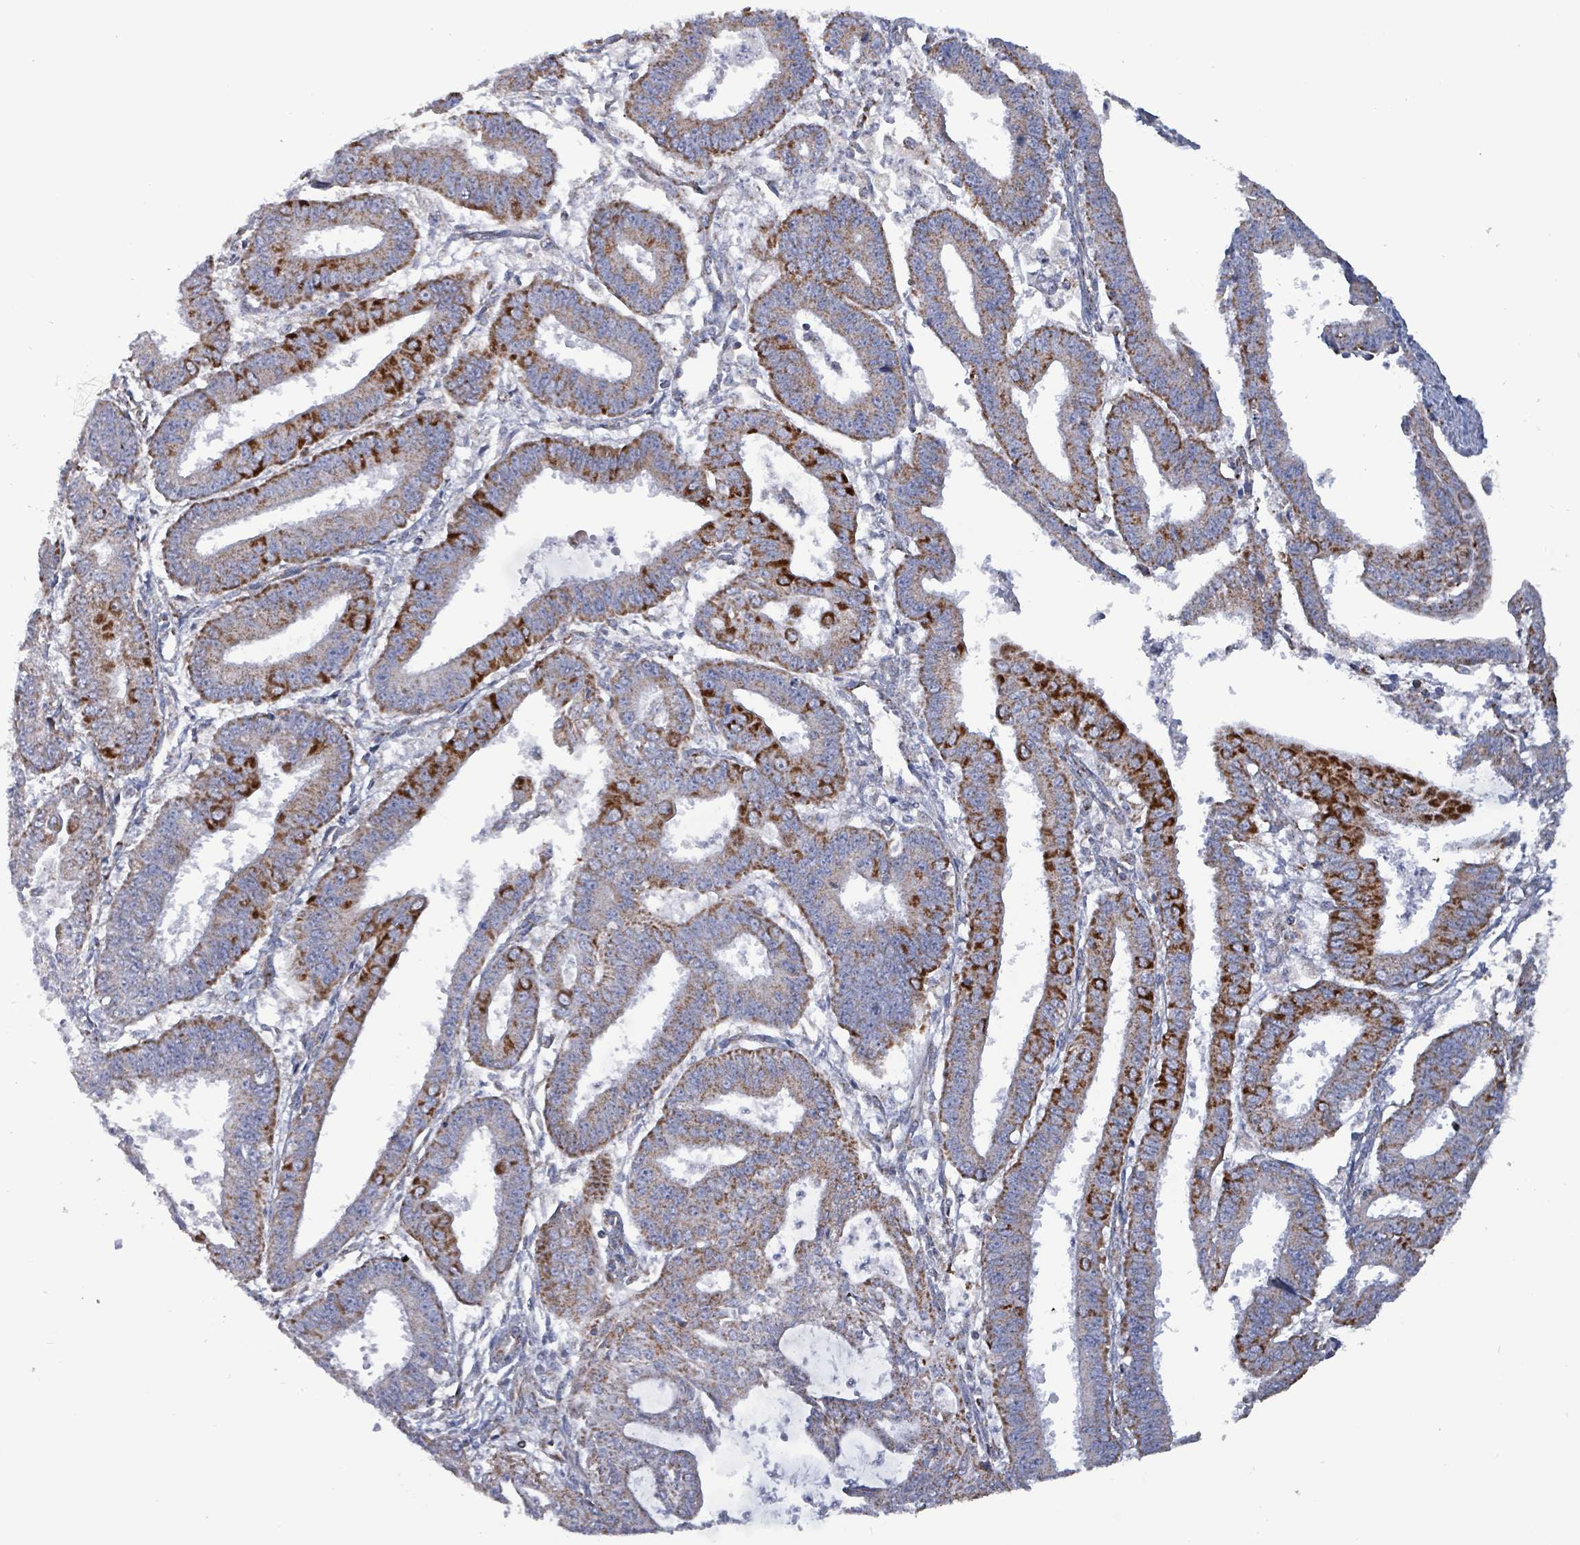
{"staining": {"intensity": "strong", "quantity": "25%-75%", "location": "cytoplasmic/membranous"}, "tissue": "endometrial cancer", "cell_type": "Tumor cells", "image_type": "cancer", "snomed": [{"axis": "morphology", "description": "Adenocarcinoma, NOS"}, {"axis": "topography", "description": "Endometrium"}], "caption": "The histopathology image demonstrates immunohistochemical staining of endometrial cancer (adenocarcinoma). There is strong cytoplasmic/membranous staining is seen in approximately 25%-75% of tumor cells.", "gene": "IDH3B", "patient": {"sex": "female", "age": 73}}